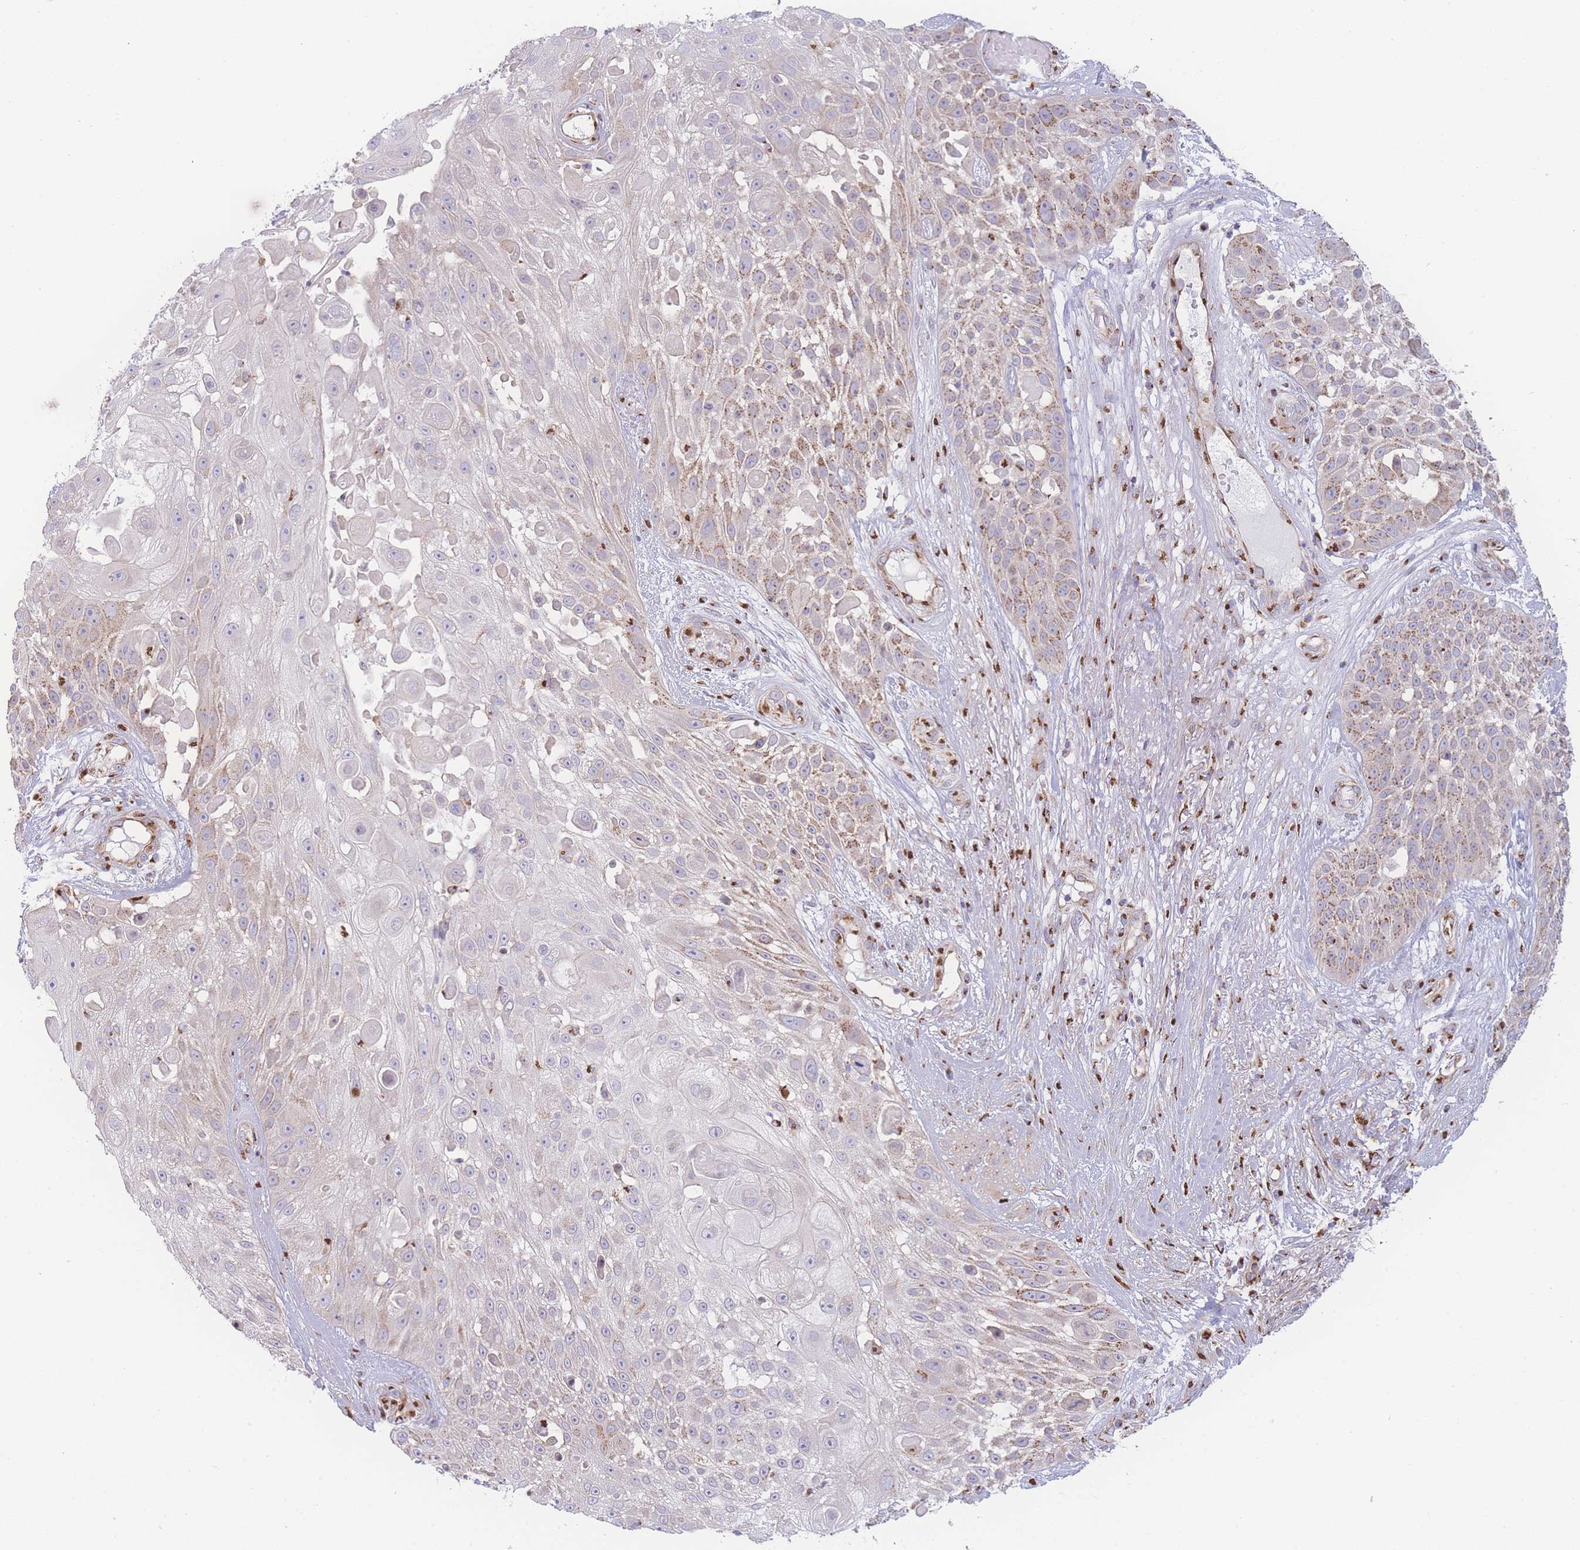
{"staining": {"intensity": "moderate", "quantity": "25%-75%", "location": "cytoplasmic/membranous"}, "tissue": "skin cancer", "cell_type": "Tumor cells", "image_type": "cancer", "snomed": [{"axis": "morphology", "description": "Squamous cell carcinoma, NOS"}, {"axis": "topography", "description": "Skin"}], "caption": "Protein staining exhibits moderate cytoplasmic/membranous staining in about 25%-75% of tumor cells in skin cancer (squamous cell carcinoma). Using DAB (3,3'-diaminobenzidine) (brown) and hematoxylin (blue) stains, captured at high magnification using brightfield microscopy.", "gene": "GOLM2", "patient": {"sex": "female", "age": 86}}